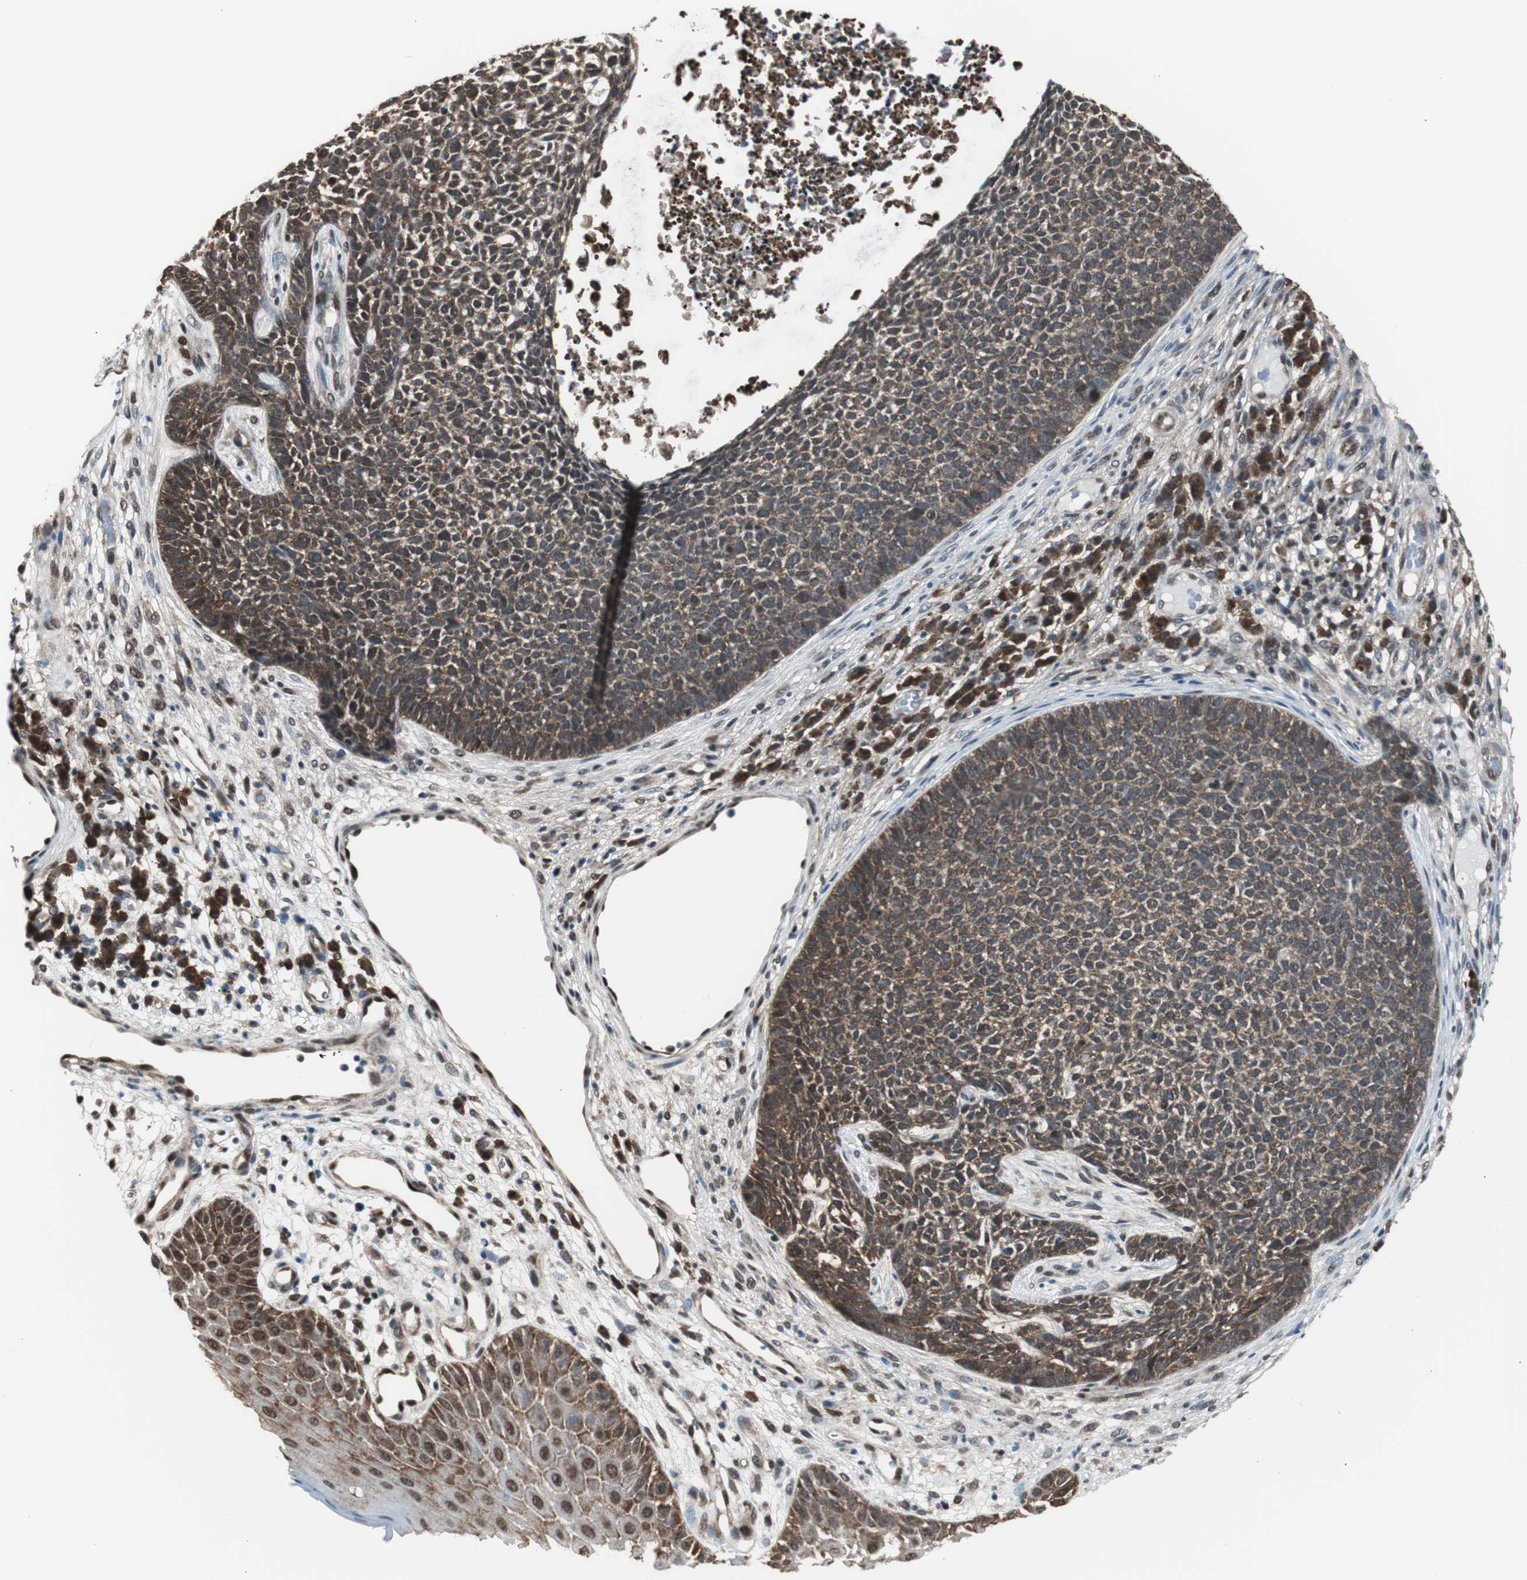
{"staining": {"intensity": "moderate", "quantity": ">75%", "location": "cytoplasmic/membranous"}, "tissue": "skin cancer", "cell_type": "Tumor cells", "image_type": "cancer", "snomed": [{"axis": "morphology", "description": "Basal cell carcinoma"}, {"axis": "topography", "description": "Skin"}], "caption": "A photomicrograph showing moderate cytoplasmic/membranous staining in approximately >75% of tumor cells in basal cell carcinoma (skin), as visualized by brown immunohistochemical staining.", "gene": "VCP", "patient": {"sex": "female", "age": 84}}